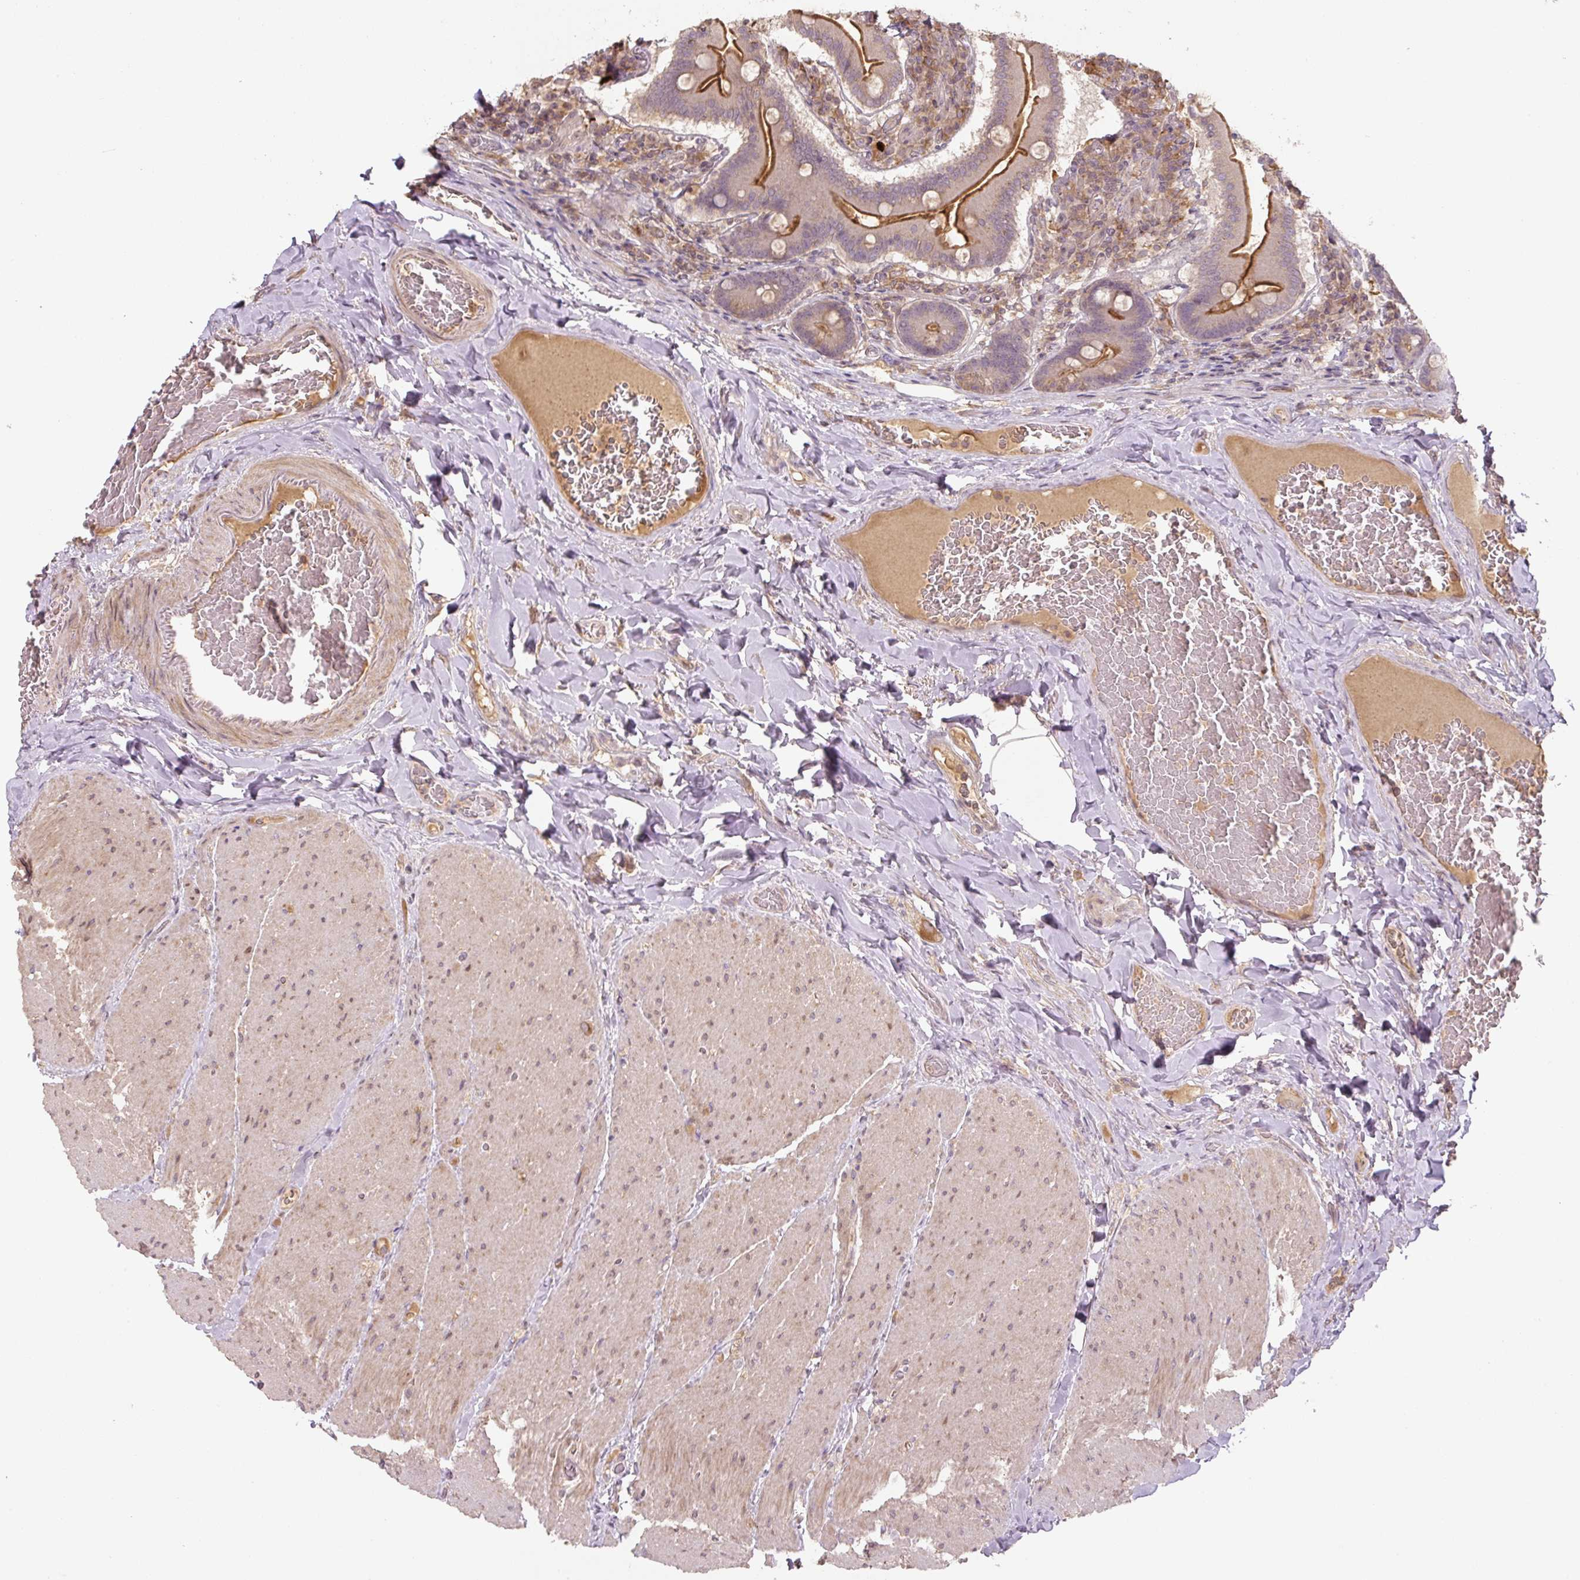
{"staining": {"intensity": "strong", "quantity": "25%-75%", "location": "cytoplasmic/membranous"}, "tissue": "duodenum", "cell_type": "Glandular cells", "image_type": "normal", "snomed": [{"axis": "morphology", "description": "Normal tissue, NOS"}, {"axis": "topography", "description": "Duodenum"}], "caption": "Approximately 25%-75% of glandular cells in normal human duodenum reveal strong cytoplasmic/membranous protein expression as visualized by brown immunohistochemical staining.", "gene": "C2orf73", "patient": {"sex": "female", "age": 62}}